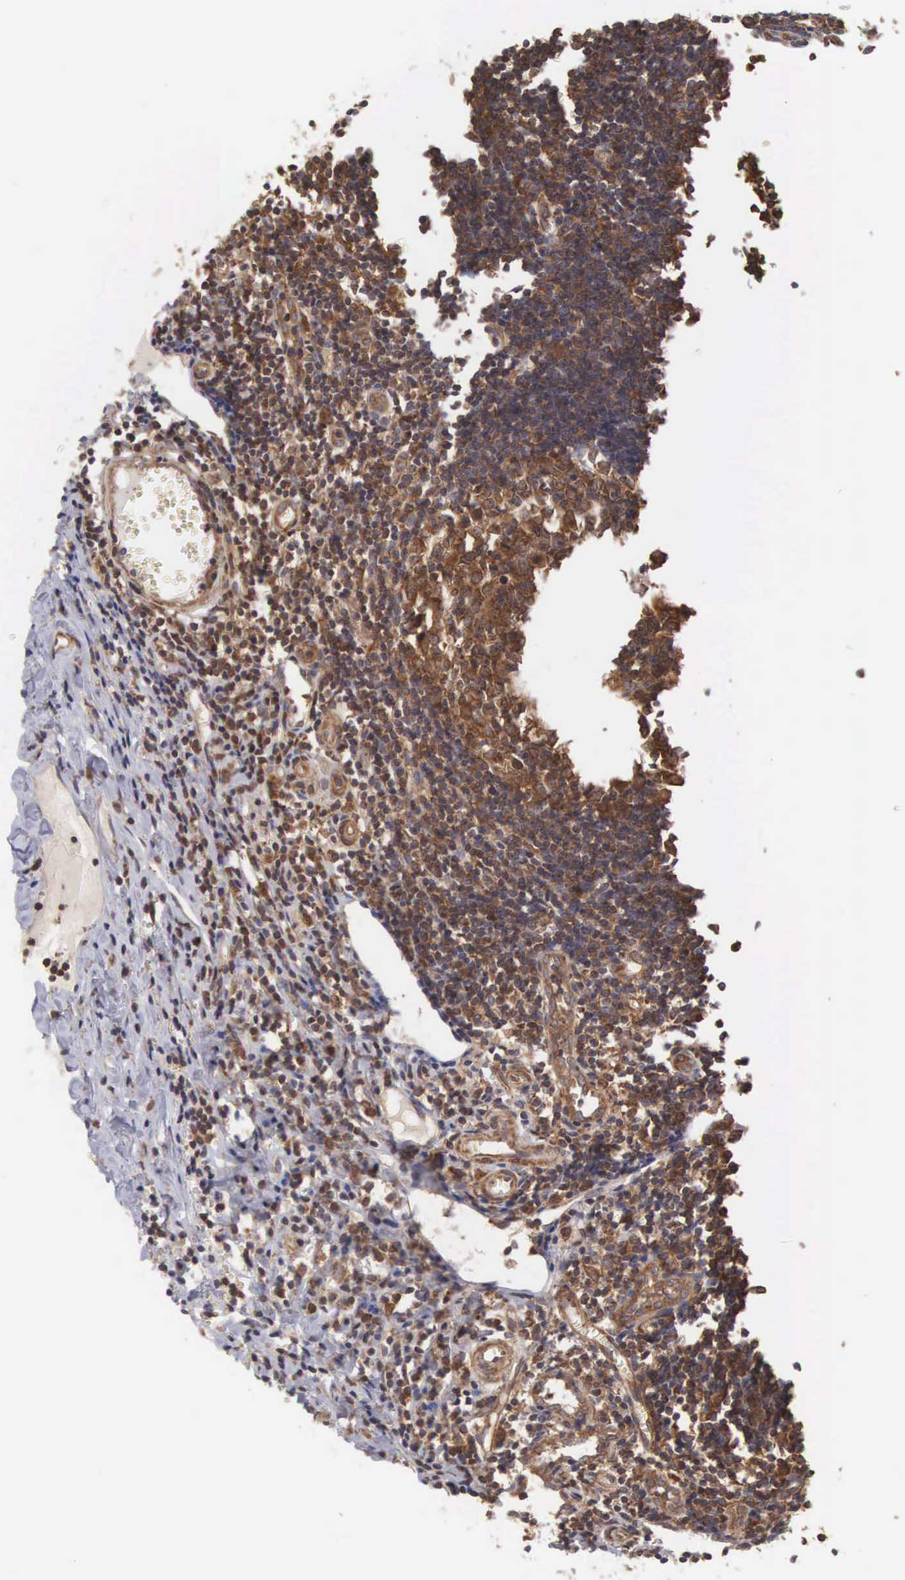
{"staining": {"intensity": "strong", "quantity": ">75%", "location": "cytoplasmic/membranous"}, "tissue": "appendix", "cell_type": "Glandular cells", "image_type": "normal", "snomed": [{"axis": "morphology", "description": "Normal tissue, NOS"}, {"axis": "topography", "description": "Appendix"}], "caption": "Immunohistochemical staining of normal appendix demonstrates >75% levels of strong cytoplasmic/membranous protein positivity in about >75% of glandular cells. The protein is stained brown, and the nuclei are stained in blue (DAB (3,3'-diaminobenzidine) IHC with brightfield microscopy, high magnification).", "gene": "DHRS1", "patient": {"sex": "female", "age": 19}}